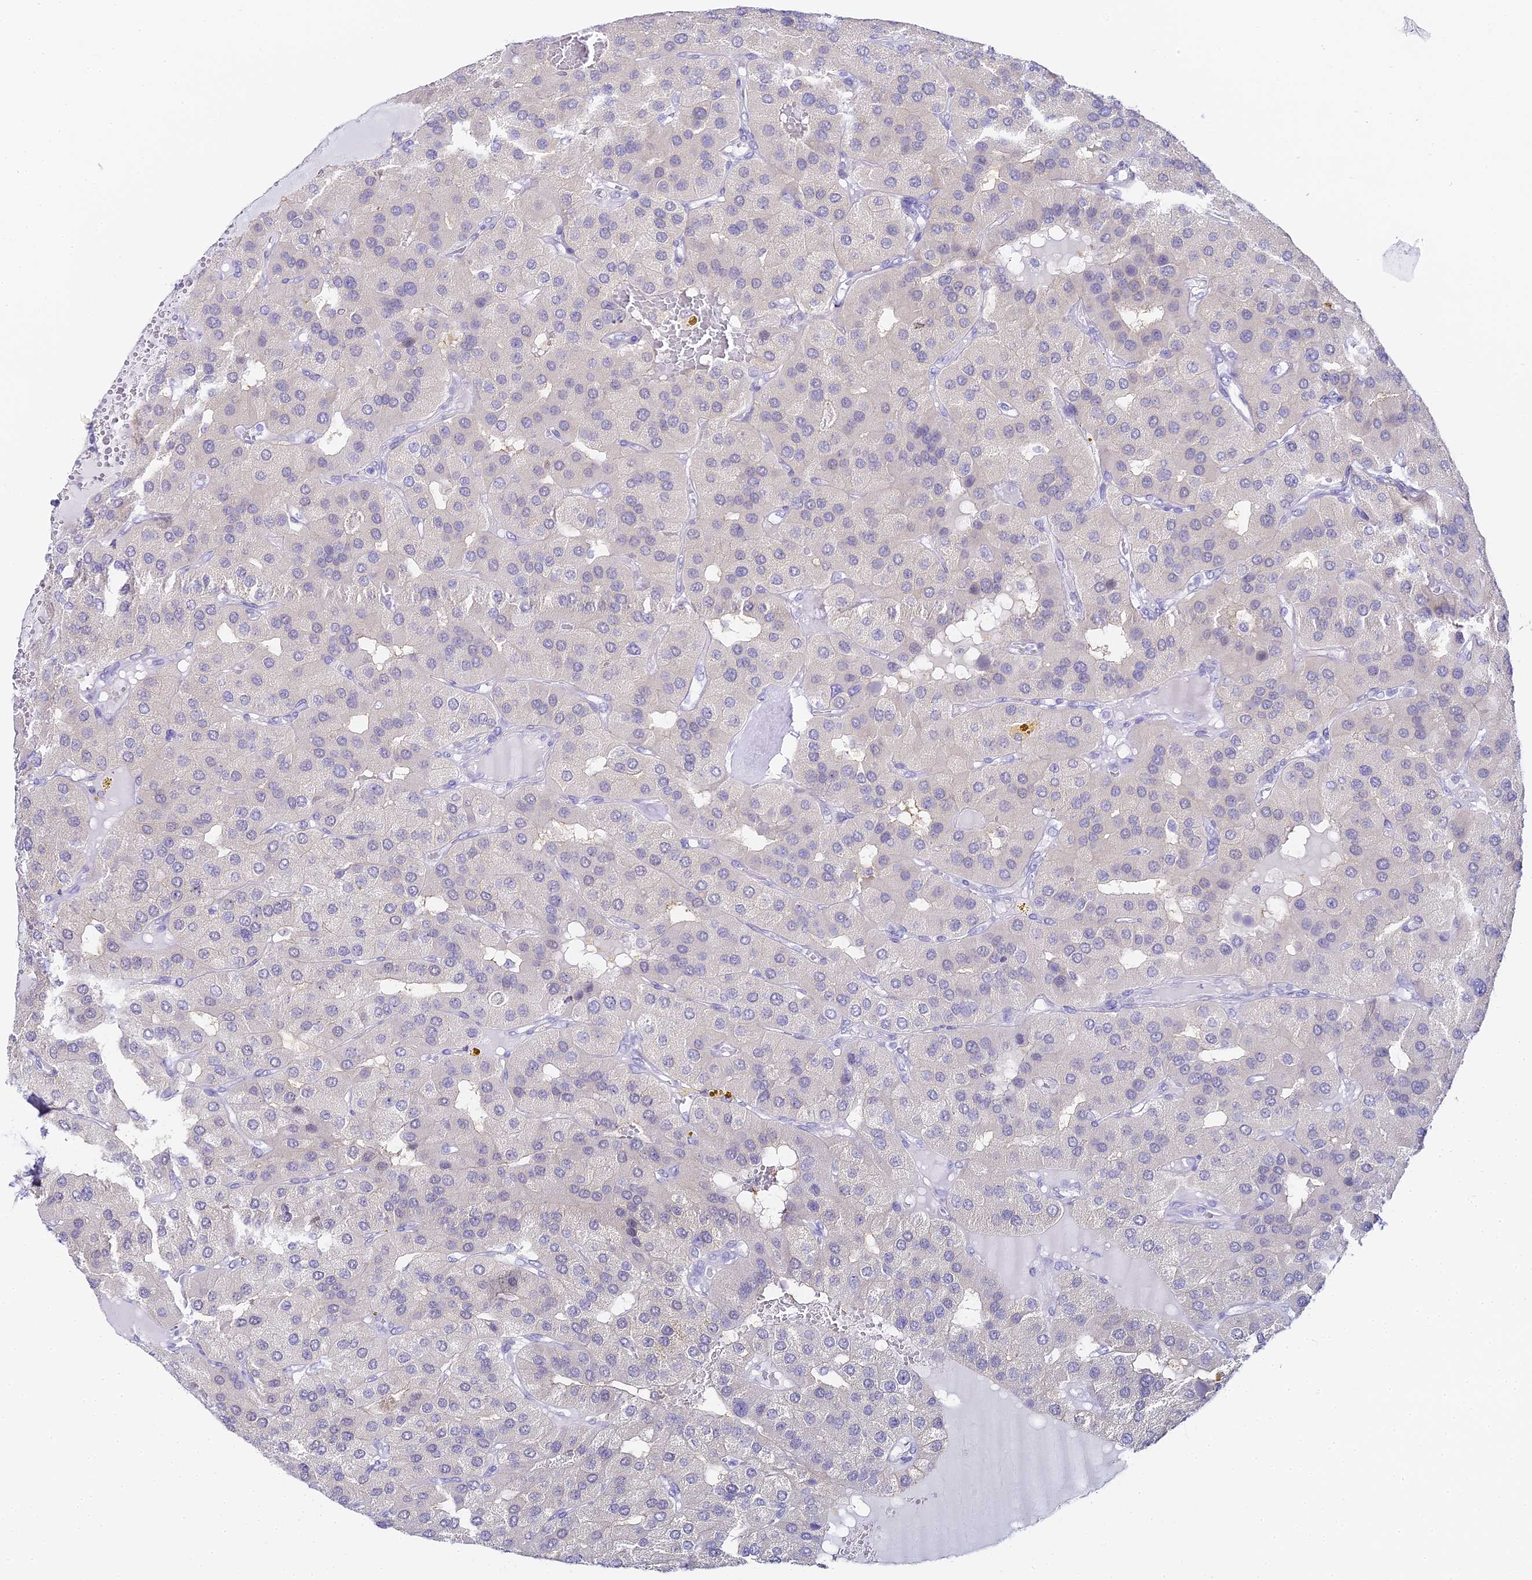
{"staining": {"intensity": "negative", "quantity": "none", "location": "none"}, "tissue": "parathyroid gland", "cell_type": "Glandular cells", "image_type": "normal", "snomed": [{"axis": "morphology", "description": "Normal tissue, NOS"}, {"axis": "morphology", "description": "Adenoma, NOS"}, {"axis": "topography", "description": "Parathyroid gland"}], "caption": "Immunohistochemical staining of benign human parathyroid gland demonstrates no significant staining in glandular cells.", "gene": "ABHD14A", "patient": {"sex": "female", "age": 86}}